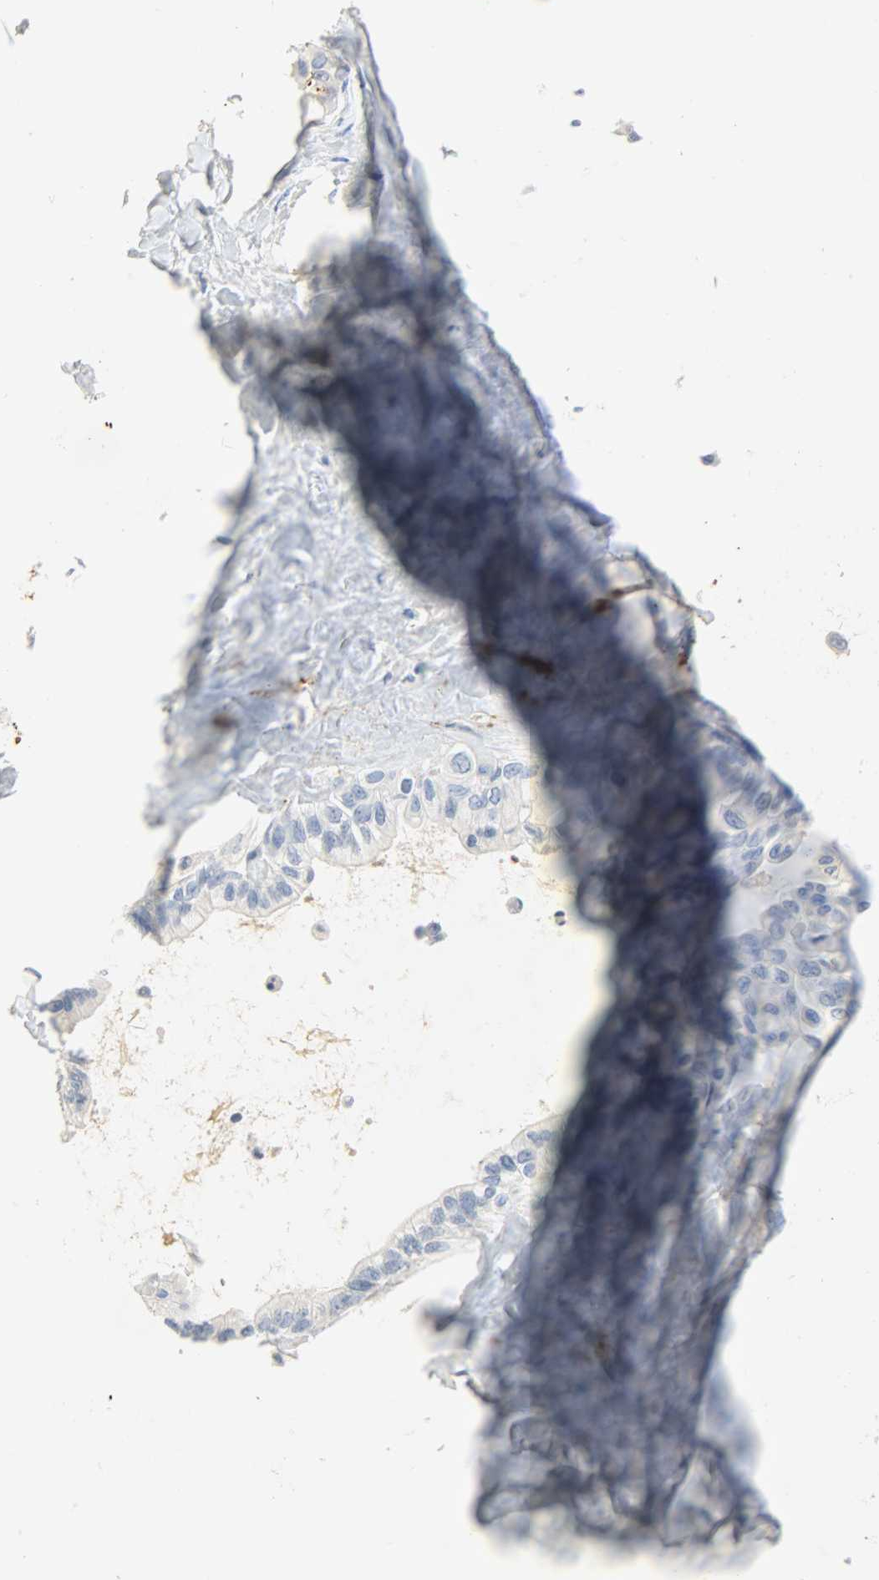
{"staining": {"intensity": "negative", "quantity": "none", "location": "none"}, "tissue": "liver cancer", "cell_type": "Tumor cells", "image_type": "cancer", "snomed": [{"axis": "morphology", "description": "Cholangiocarcinoma"}, {"axis": "topography", "description": "Liver"}], "caption": "There is no significant positivity in tumor cells of liver cancer.", "gene": "CRP", "patient": {"sex": "female", "age": 67}}